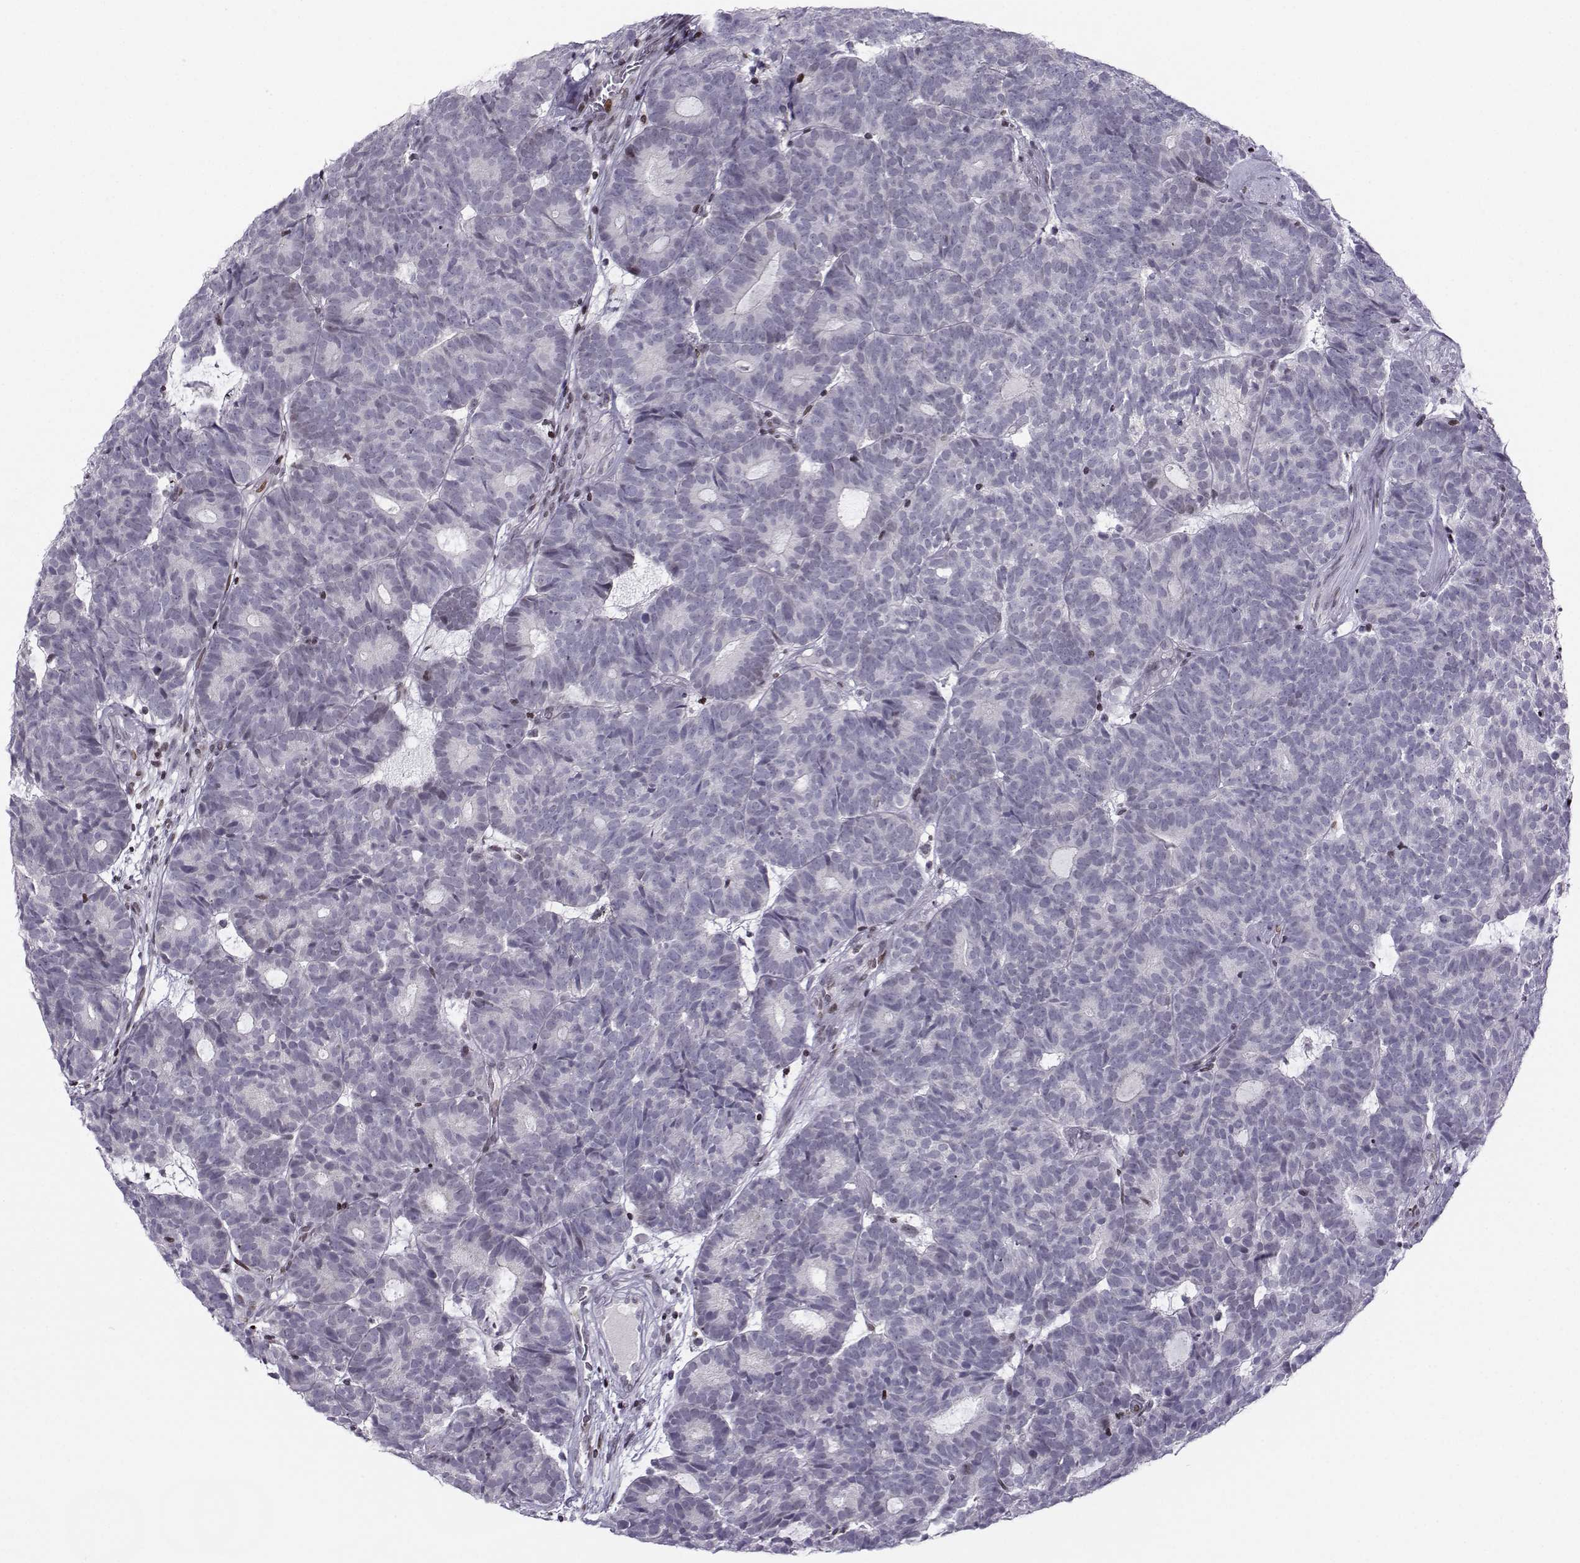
{"staining": {"intensity": "negative", "quantity": "none", "location": "none"}, "tissue": "head and neck cancer", "cell_type": "Tumor cells", "image_type": "cancer", "snomed": [{"axis": "morphology", "description": "Adenocarcinoma, NOS"}, {"axis": "topography", "description": "Head-Neck"}], "caption": "DAB (3,3'-diaminobenzidine) immunohistochemical staining of human head and neck cancer (adenocarcinoma) reveals no significant expression in tumor cells. (Stains: DAB (3,3'-diaminobenzidine) IHC with hematoxylin counter stain, Microscopy: brightfield microscopy at high magnification).", "gene": "ZNF19", "patient": {"sex": "female", "age": 81}}